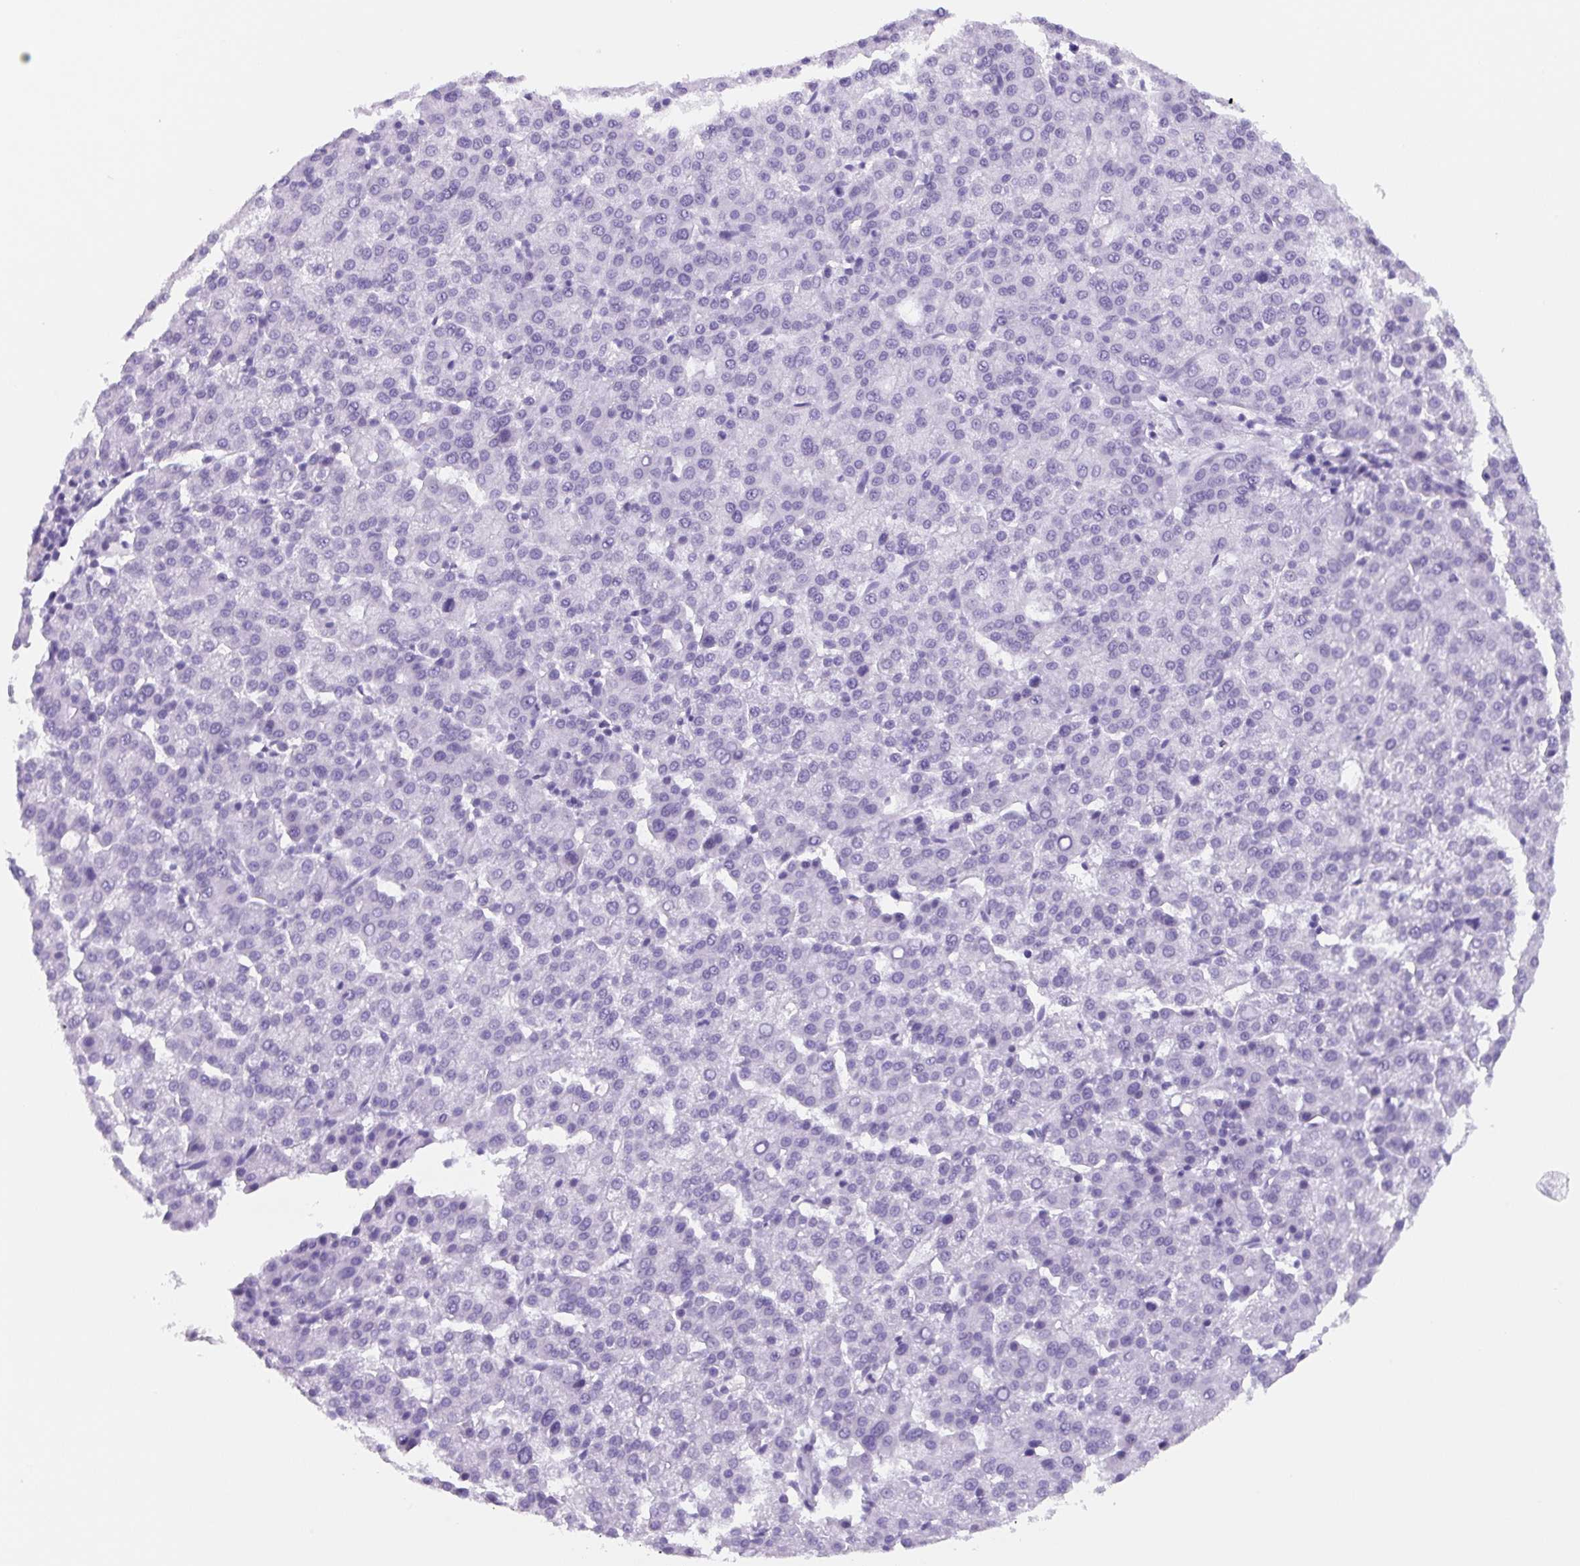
{"staining": {"intensity": "negative", "quantity": "none", "location": "none"}, "tissue": "liver cancer", "cell_type": "Tumor cells", "image_type": "cancer", "snomed": [{"axis": "morphology", "description": "Carcinoma, Hepatocellular, NOS"}, {"axis": "topography", "description": "Liver"}], "caption": "Tumor cells are negative for brown protein staining in hepatocellular carcinoma (liver).", "gene": "TNFRSF8", "patient": {"sex": "female", "age": 58}}